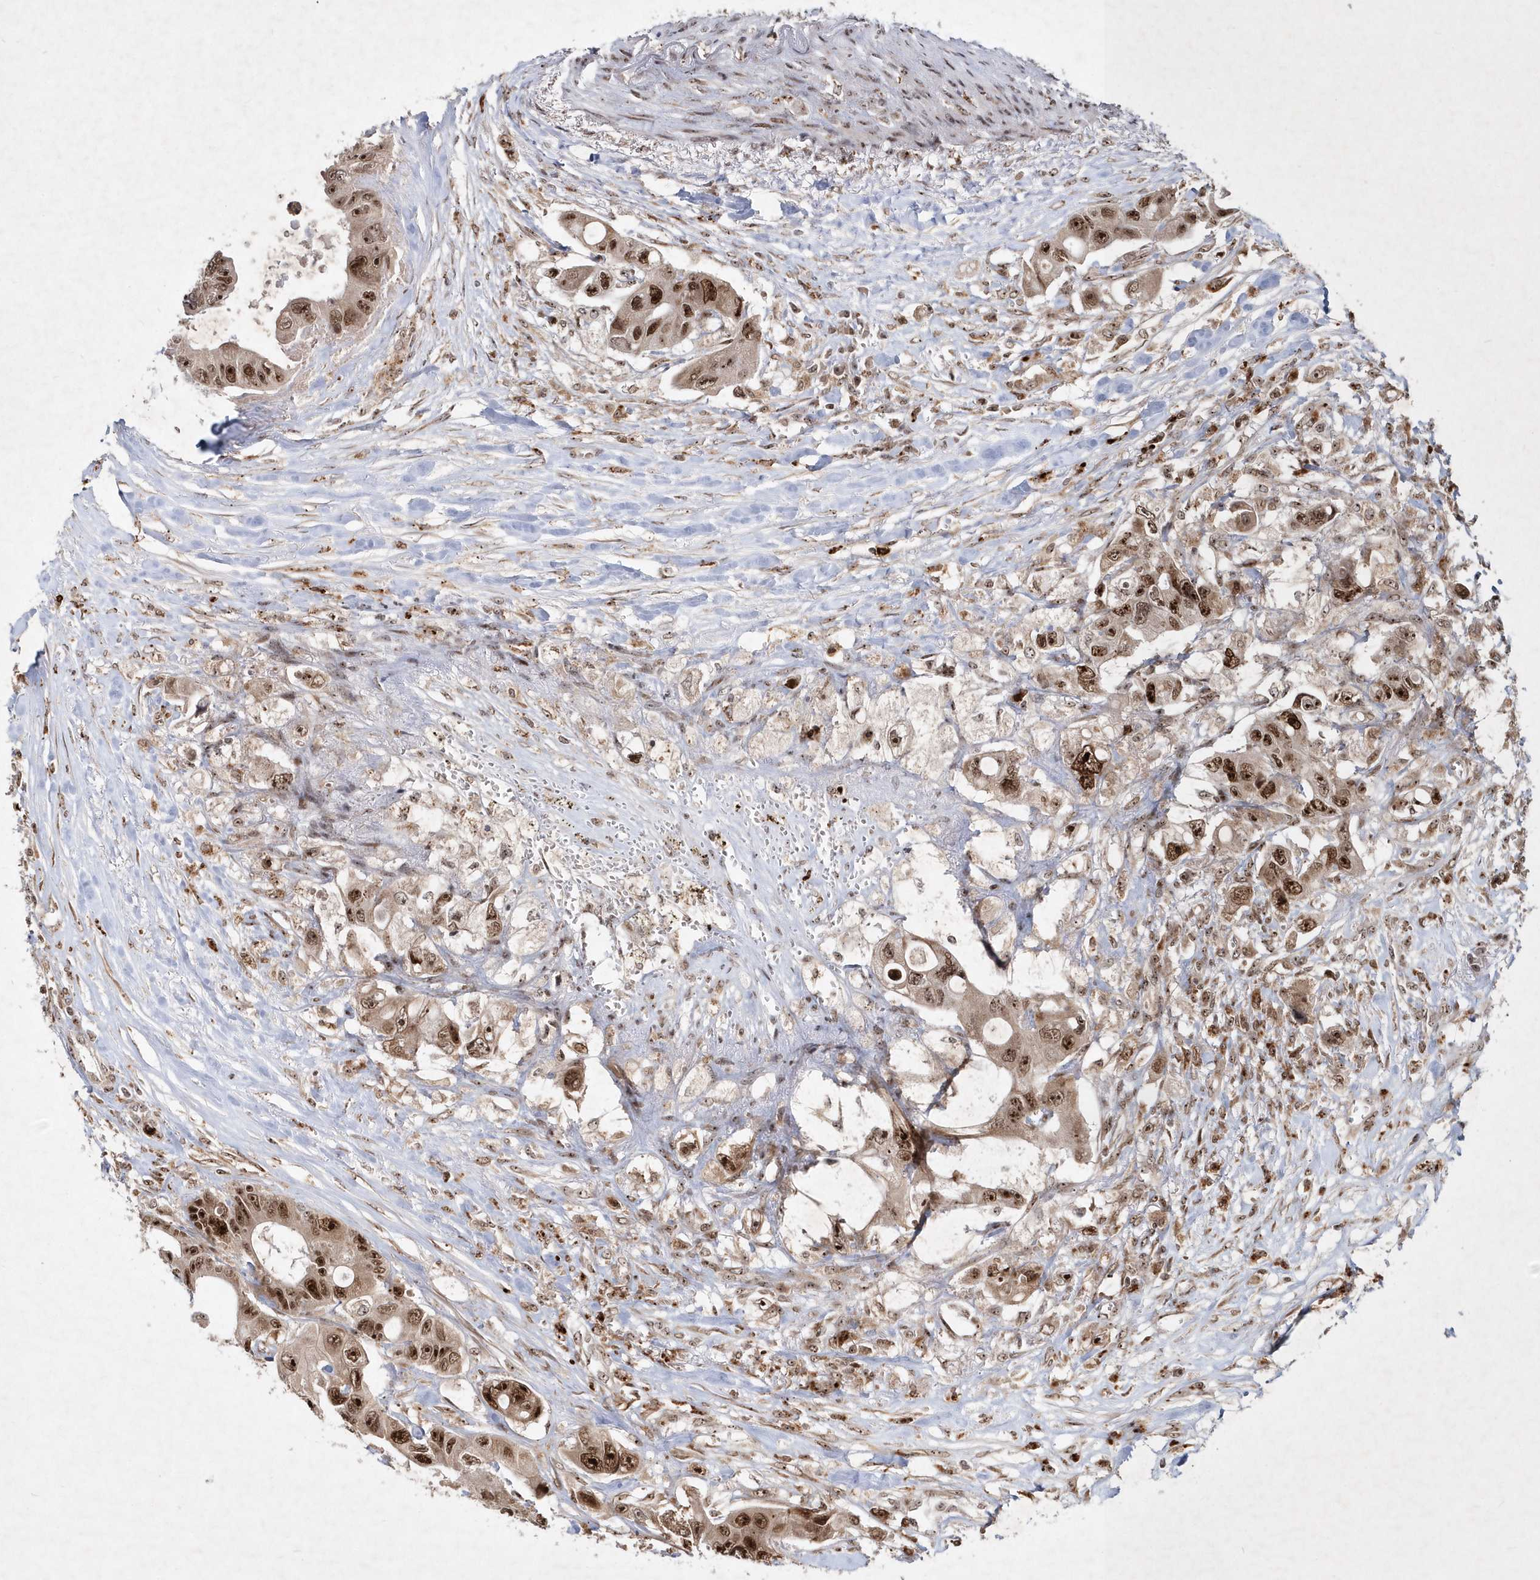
{"staining": {"intensity": "strong", "quantity": ">75%", "location": "cytoplasmic/membranous,nuclear"}, "tissue": "colorectal cancer", "cell_type": "Tumor cells", "image_type": "cancer", "snomed": [{"axis": "morphology", "description": "Adenocarcinoma, NOS"}, {"axis": "topography", "description": "Colon"}], "caption": "Adenocarcinoma (colorectal) stained for a protein displays strong cytoplasmic/membranous and nuclear positivity in tumor cells.", "gene": "SOWAHB", "patient": {"sex": "female", "age": 46}}